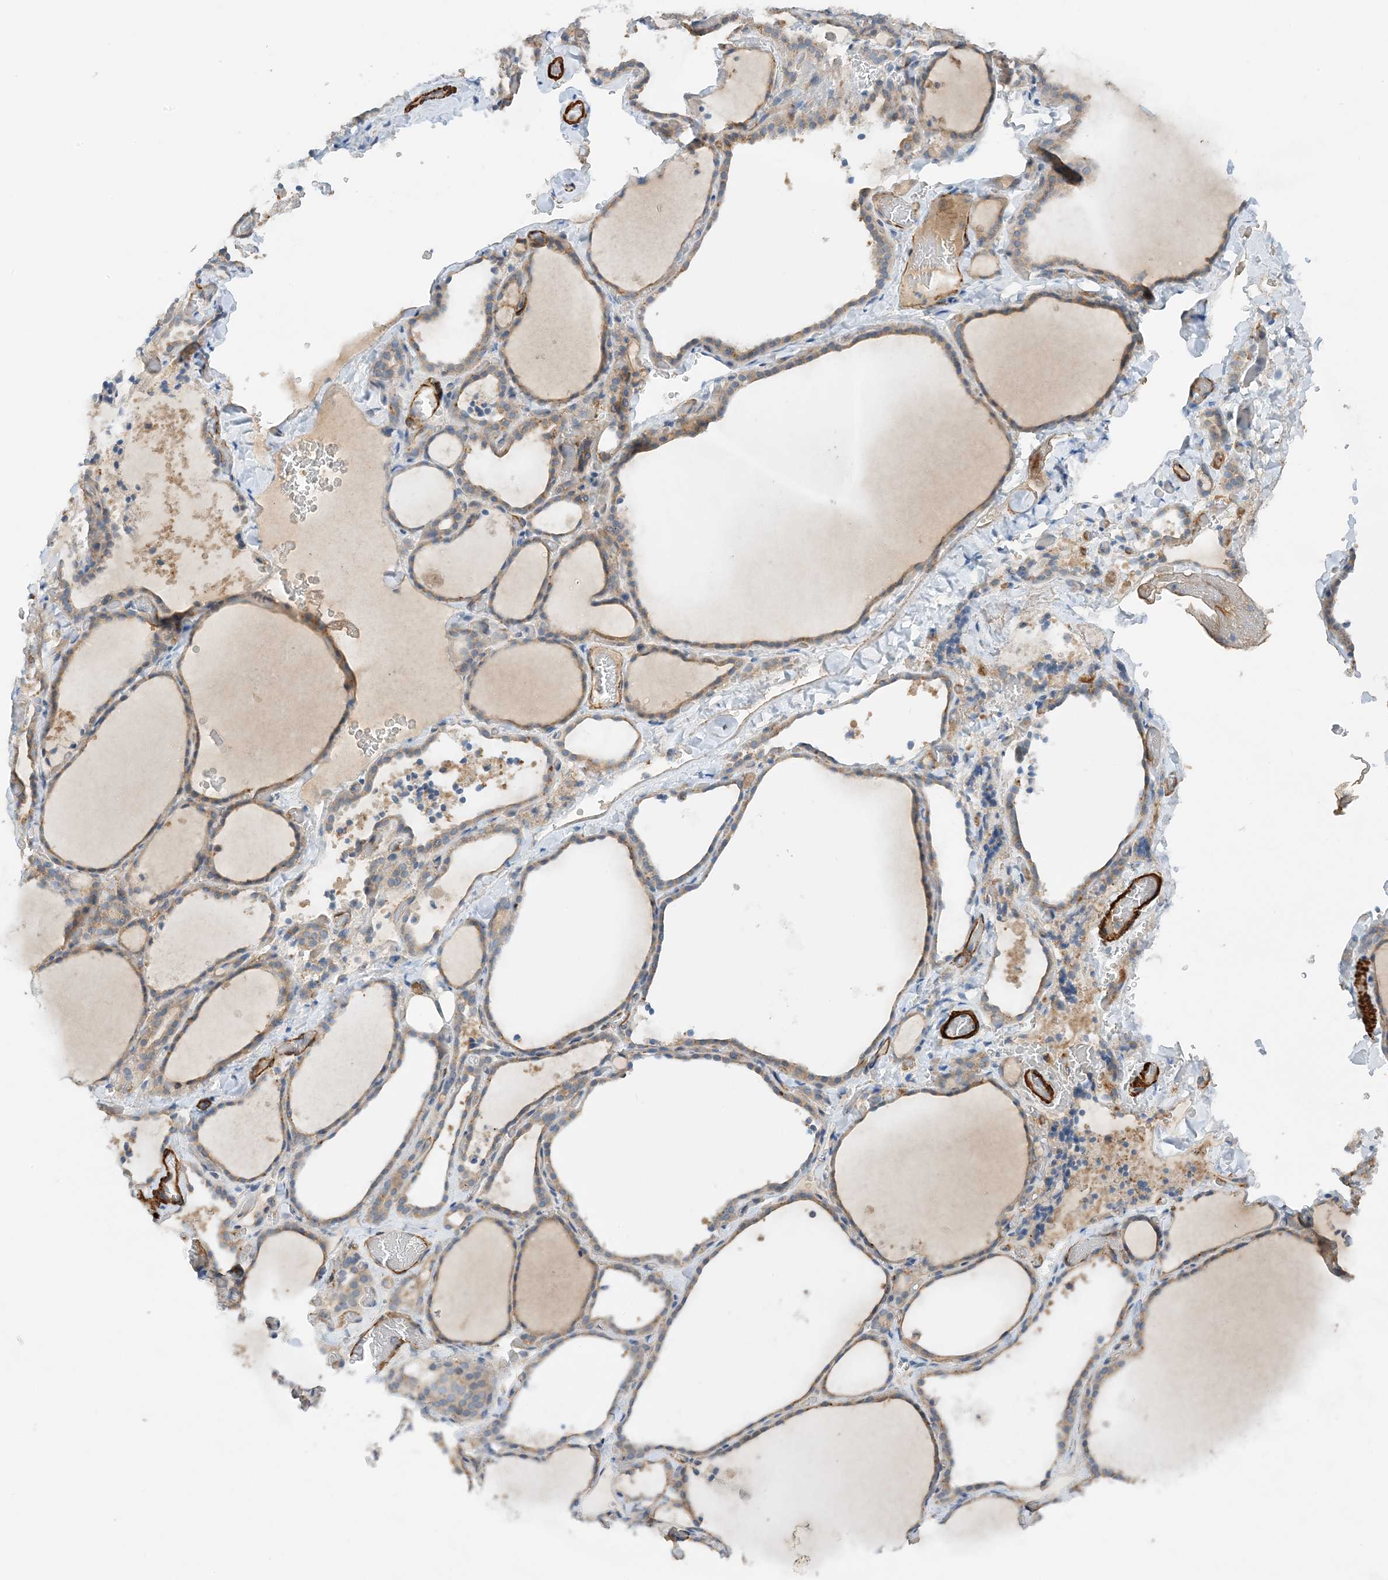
{"staining": {"intensity": "moderate", "quantity": ">75%", "location": "cytoplasmic/membranous"}, "tissue": "thyroid gland", "cell_type": "Glandular cells", "image_type": "normal", "snomed": [{"axis": "morphology", "description": "Normal tissue, NOS"}, {"axis": "topography", "description": "Thyroid gland"}], "caption": "Immunohistochemical staining of unremarkable human thyroid gland exhibits medium levels of moderate cytoplasmic/membranous staining in approximately >75% of glandular cells.", "gene": "KIFBP", "patient": {"sex": "female", "age": 22}}